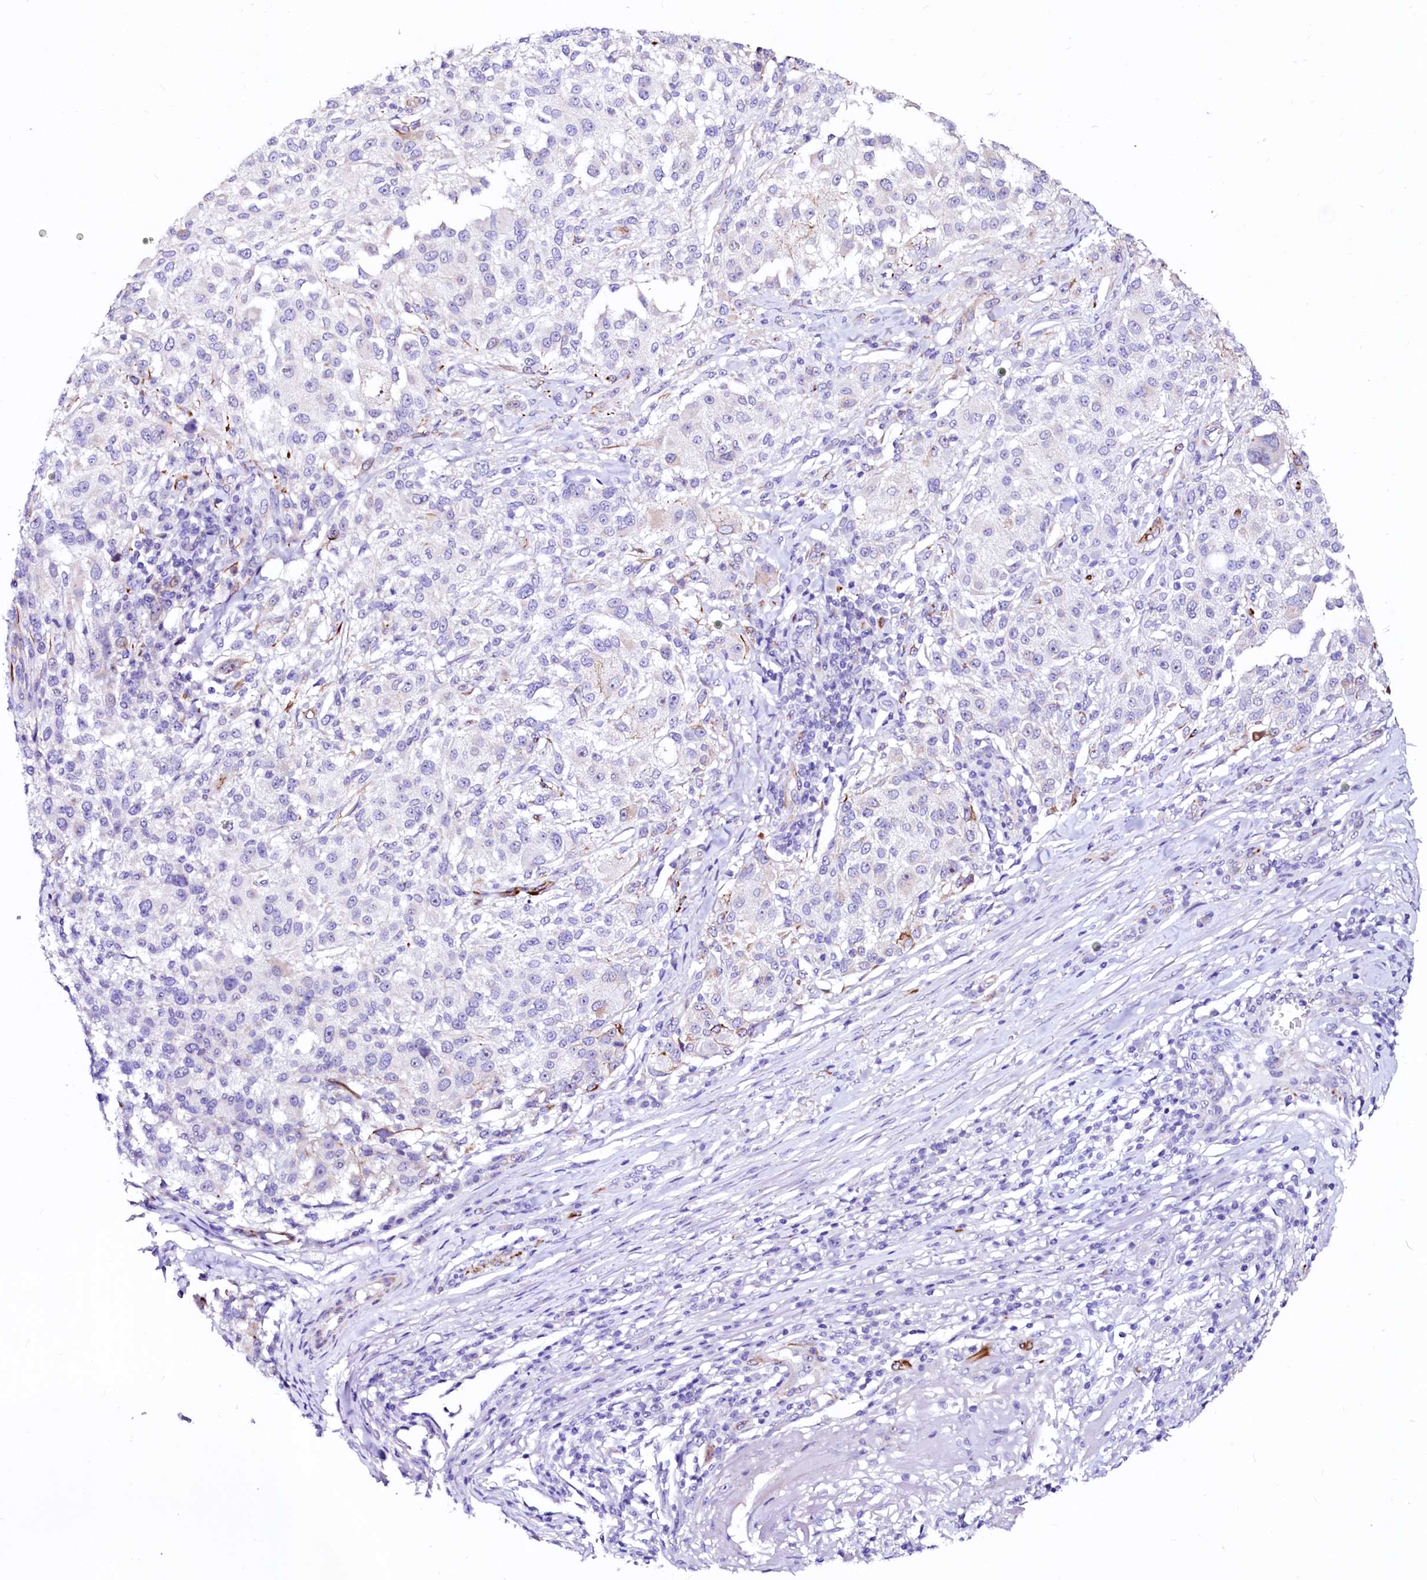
{"staining": {"intensity": "negative", "quantity": "none", "location": "none"}, "tissue": "melanoma", "cell_type": "Tumor cells", "image_type": "cancer", "snomed": [{"axis": "morphology", "description": "Necrosis, NOS"}, {"axis": "morphology", "description": "Malignant melanoma, NOS"}, {"axis": "topography", "description": "Skin"}], "caption": "This is an IHC histopathology image of human malignant melanoma. There is no expression in tumor cells.", "gene": "SFR1", "patient": {"sex": "female", "age": 87}}